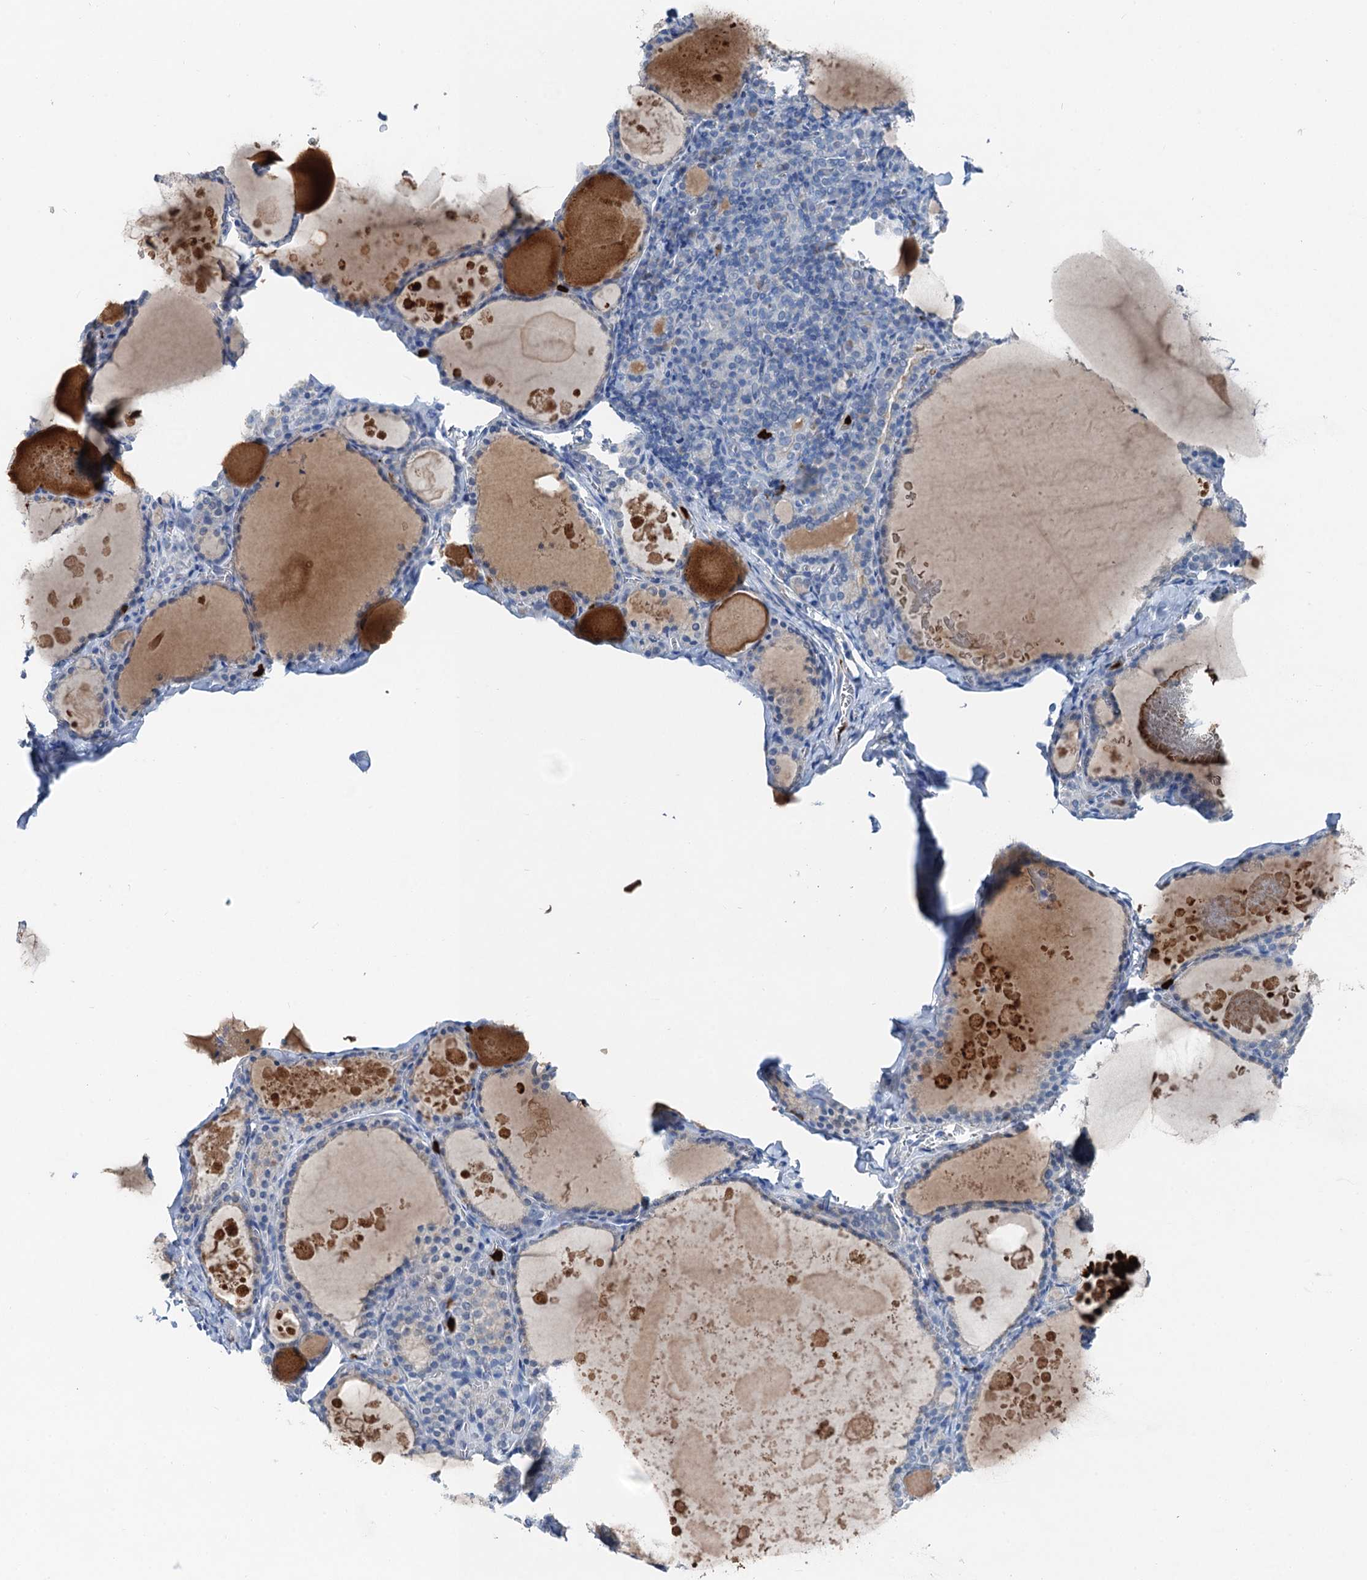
{"staining": {"intensity": "negative", "quantity": "none", "location": "none"}, "tissue": "thyroid gland", "cell_type": "Glandular cells", "image_type": "normal", "snomed": [{"axis": "morphology", "description": "Normal tissue, NOS"}, {"axis": "topography", "description": "Thyroid gland"}], "caption": "Human thyroid gland stained for a protein using immunohistochemistry (IHC) reveals no positivity in glandular cells.", "gene": "OTOA", "patient": {"sex": "male", "age": 56}}